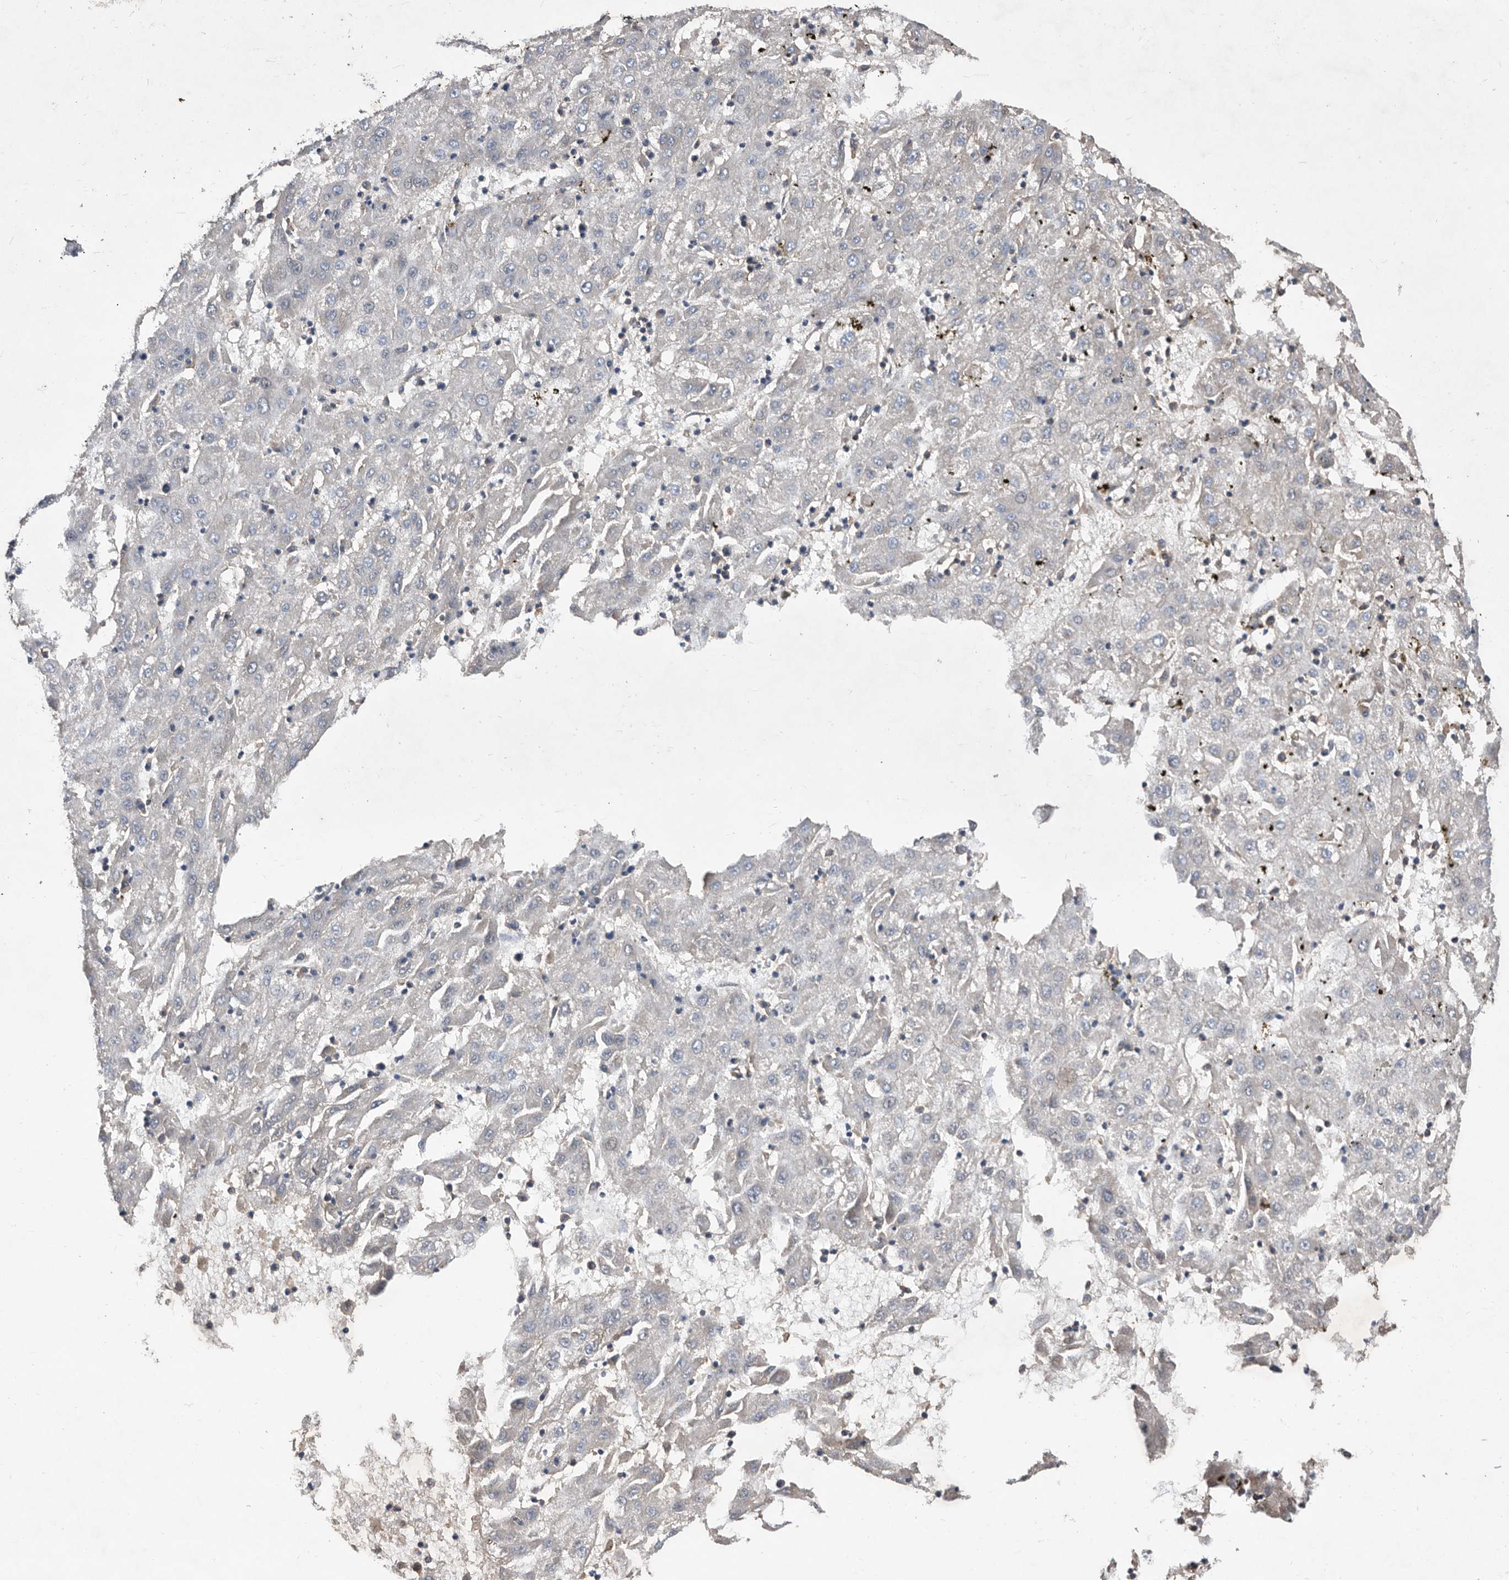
{"staining": {"intensity": "negative", "quantity": "none", "location": "none"}, "tissue": "liver cancer", "cell_type": "Tumor cells", "image_type": "cancer", "snomed": [{"axis": "morphology", "description": "Carcinoma, Hepatocellular, NOS"}, {"axis": "topography", "description": "Liver"}], "caption": "Liver hepatocellular carcinoma was stained to show a protein in brown. There is no significant expression in tumor cells.", "gene": "ATP13A3", "patient": {"sex": "male", "age": 72}}